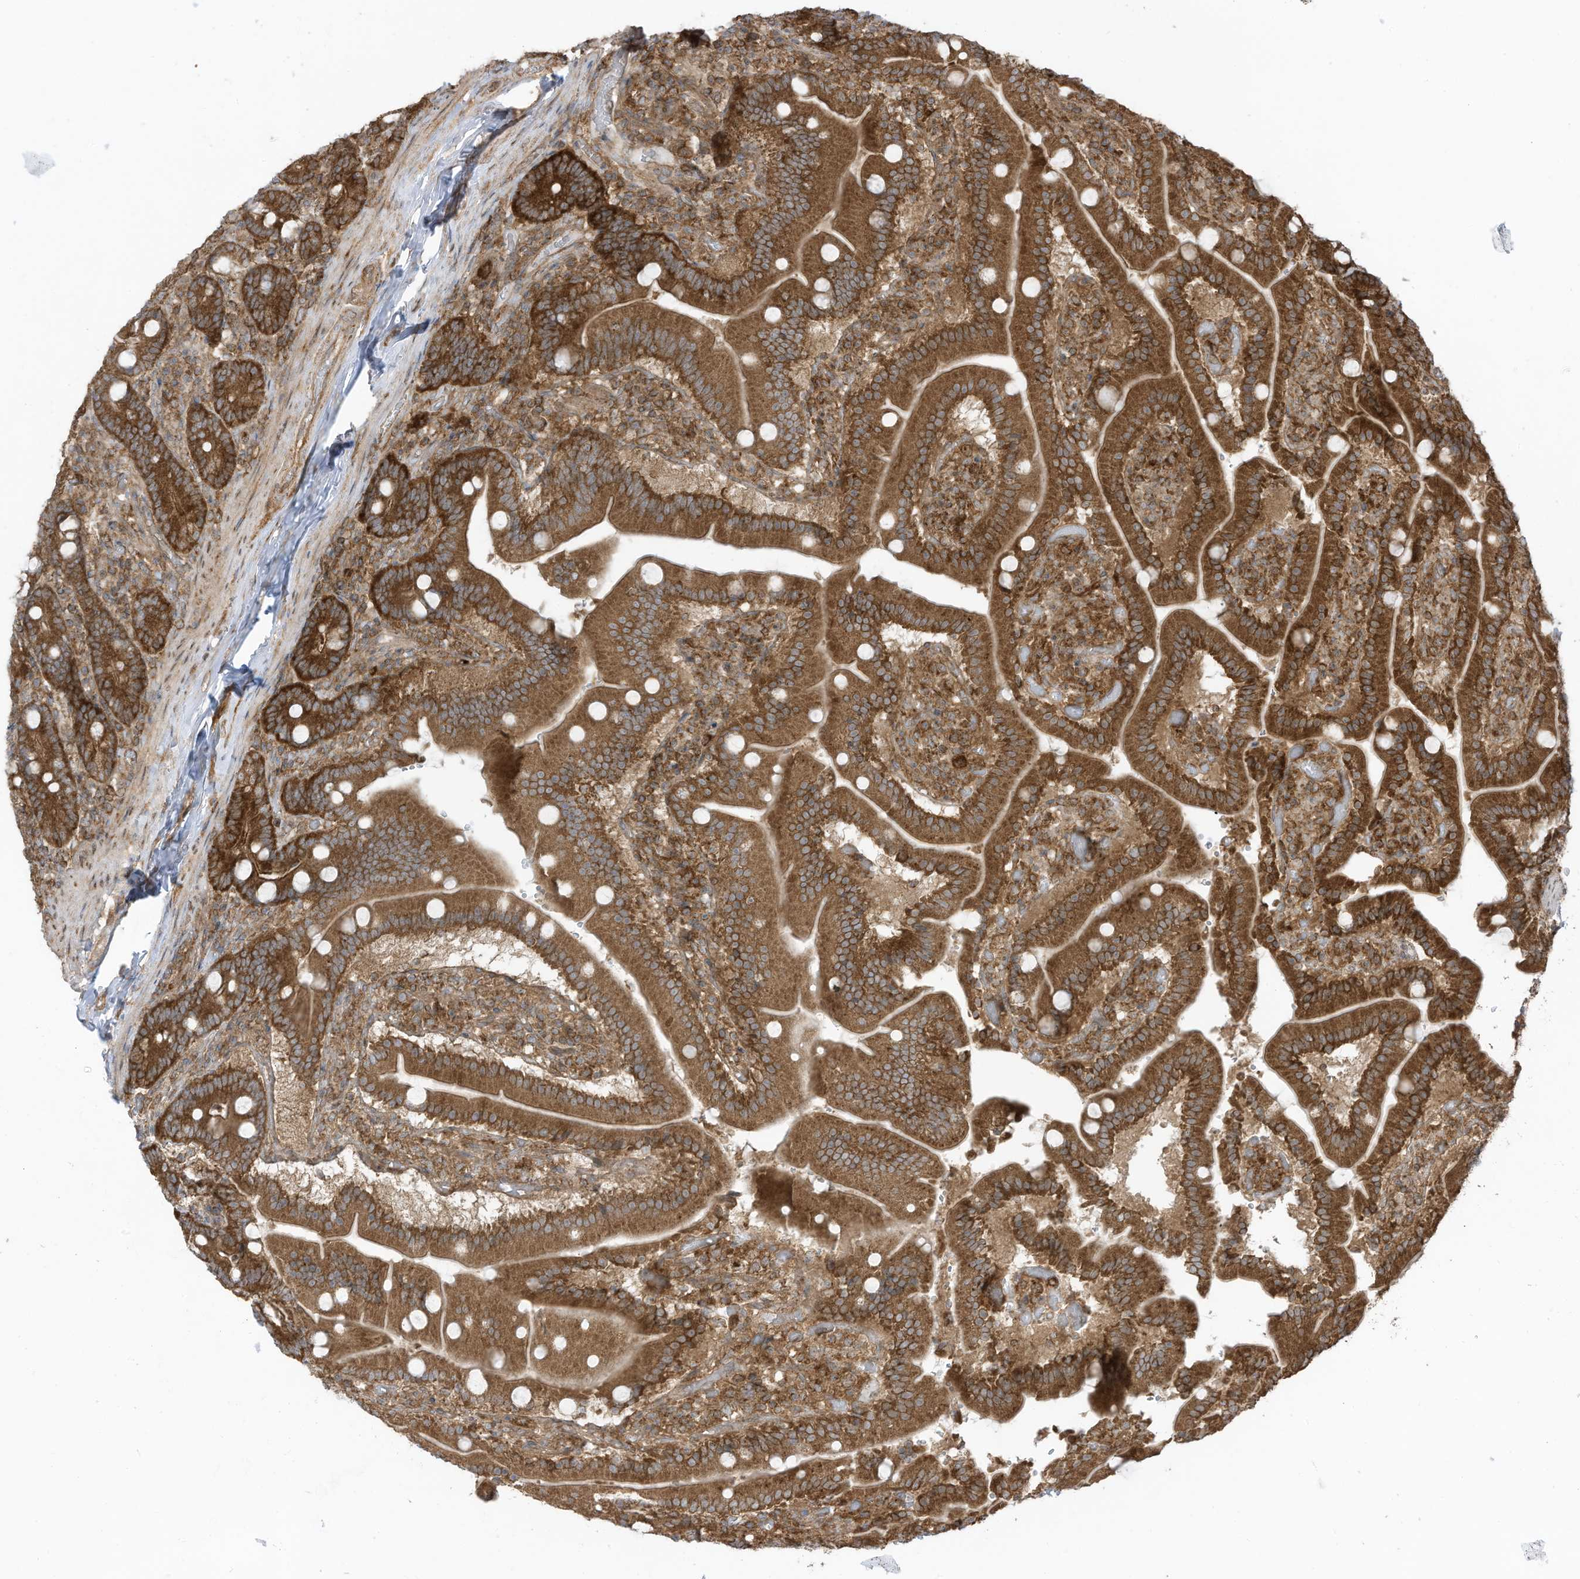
{"staining": {"intensity": "strong", "quantity": ">75%", "location": "cytoplasmic/membranous"}, "tissue": "duodenum", "cell_type": "Glandular cells", "image_type": "normal", "snomed": [{"axis": "morphology", "description": "Normal tissue, NOS"}, {"axis": "topography", "description": "Duodenum"}], "caption": "Duodenum stained with IHC demonstrates strong cytoplasmic/membranous positivity in approximately >75% of glandular cells.", "gene": "REPS1", "patient": {"sex": "female", "age": 62}}